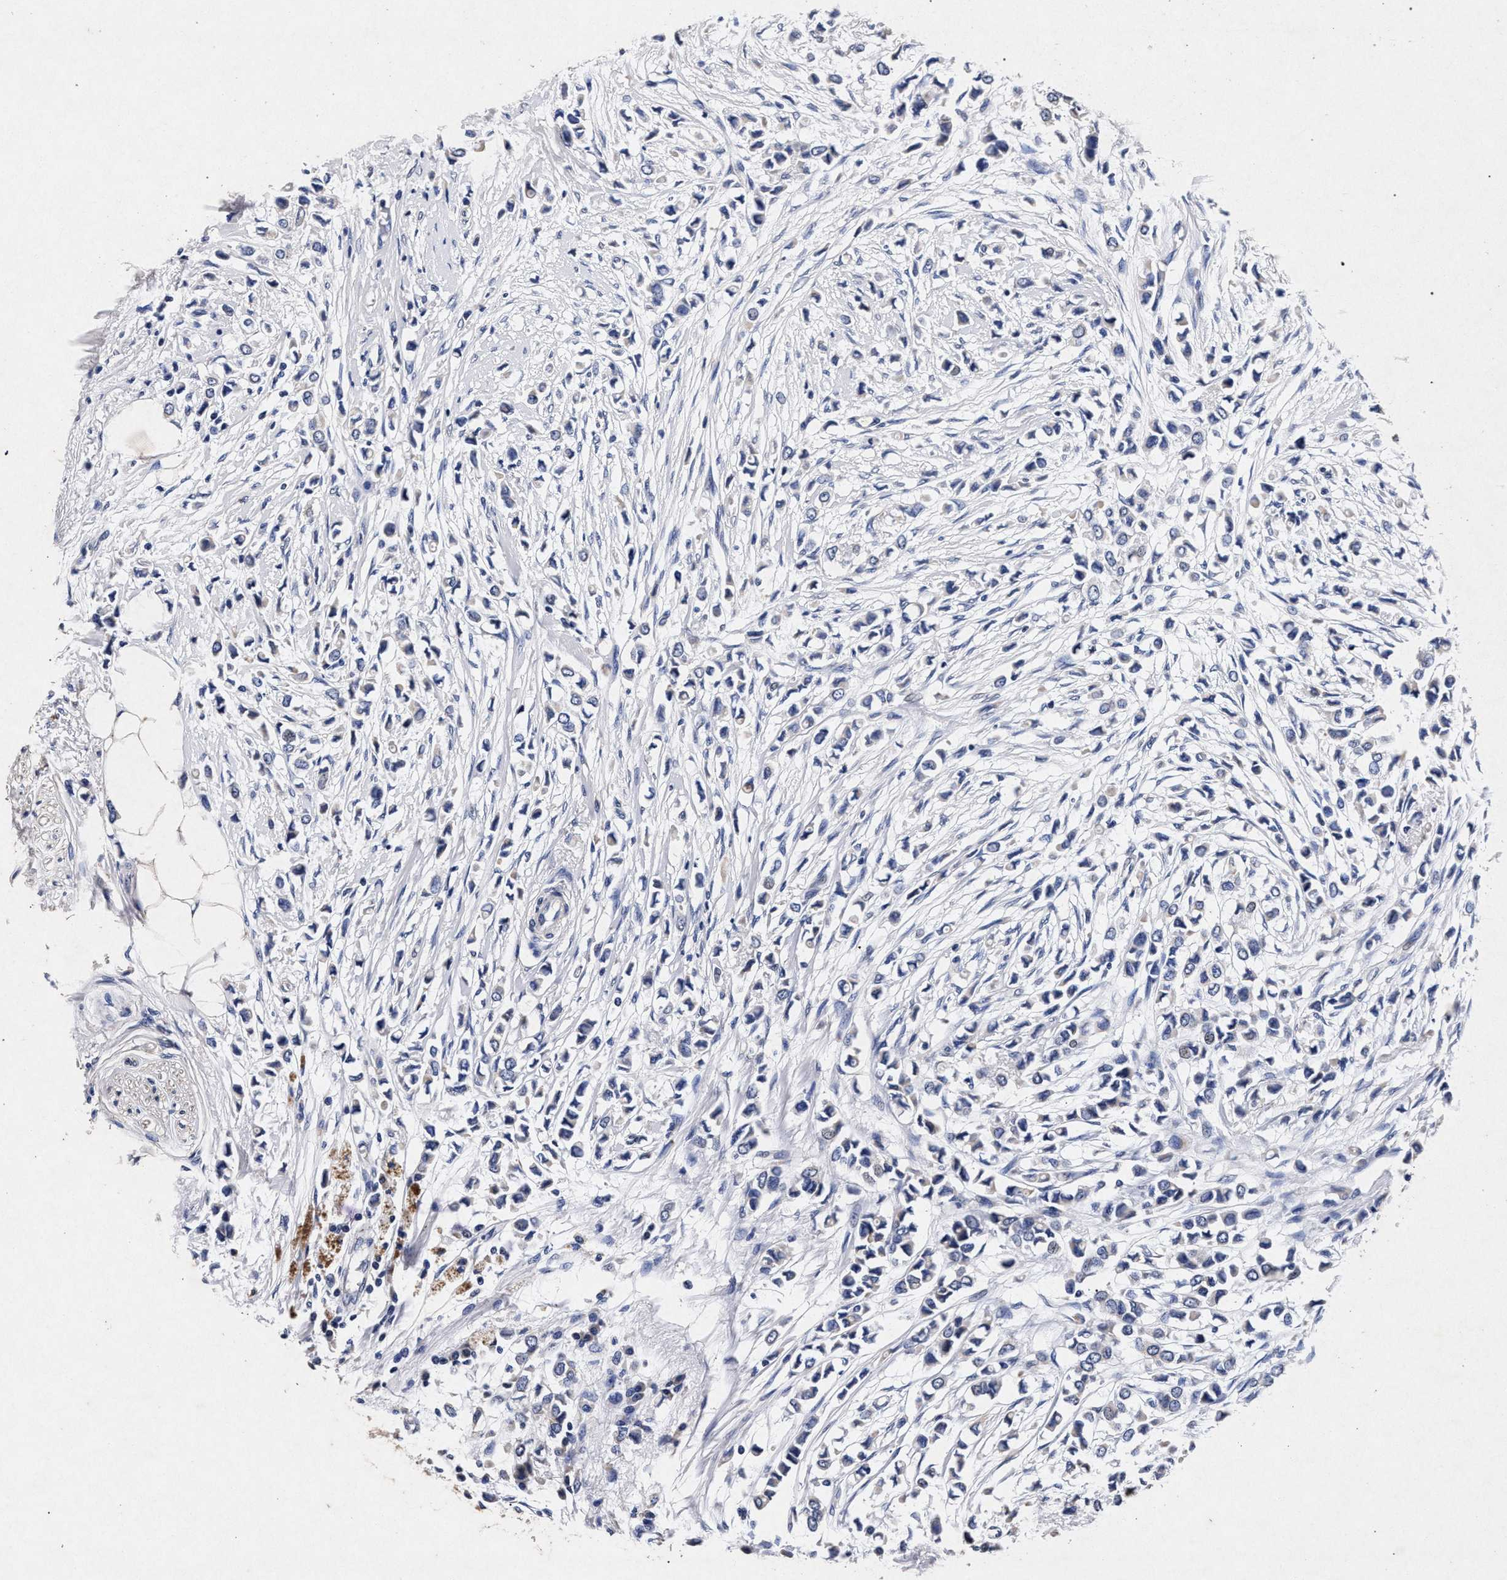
{"staining": {"intensity": "negative", "quantity": "none", "location": "none"}, "tissue": "breast cancer", "cell_type": "Tumor cells", "image_type": "cancer", "snomed": [{"axis": "morphology", "description": "Lobular carcinoma"}, {"axis": "topography", "description": "Breast"}], "caption": "There is no significant positivity in tumor cells of breast cancer. Brightfield microscopy of IHC stained with DAB (3,3'-diaminobenzidine) (brown) and hematoxylin (blue), captured at high magnification.", "gene": "ATP1A2", "patient": {"sex": "female", "age": 51}}